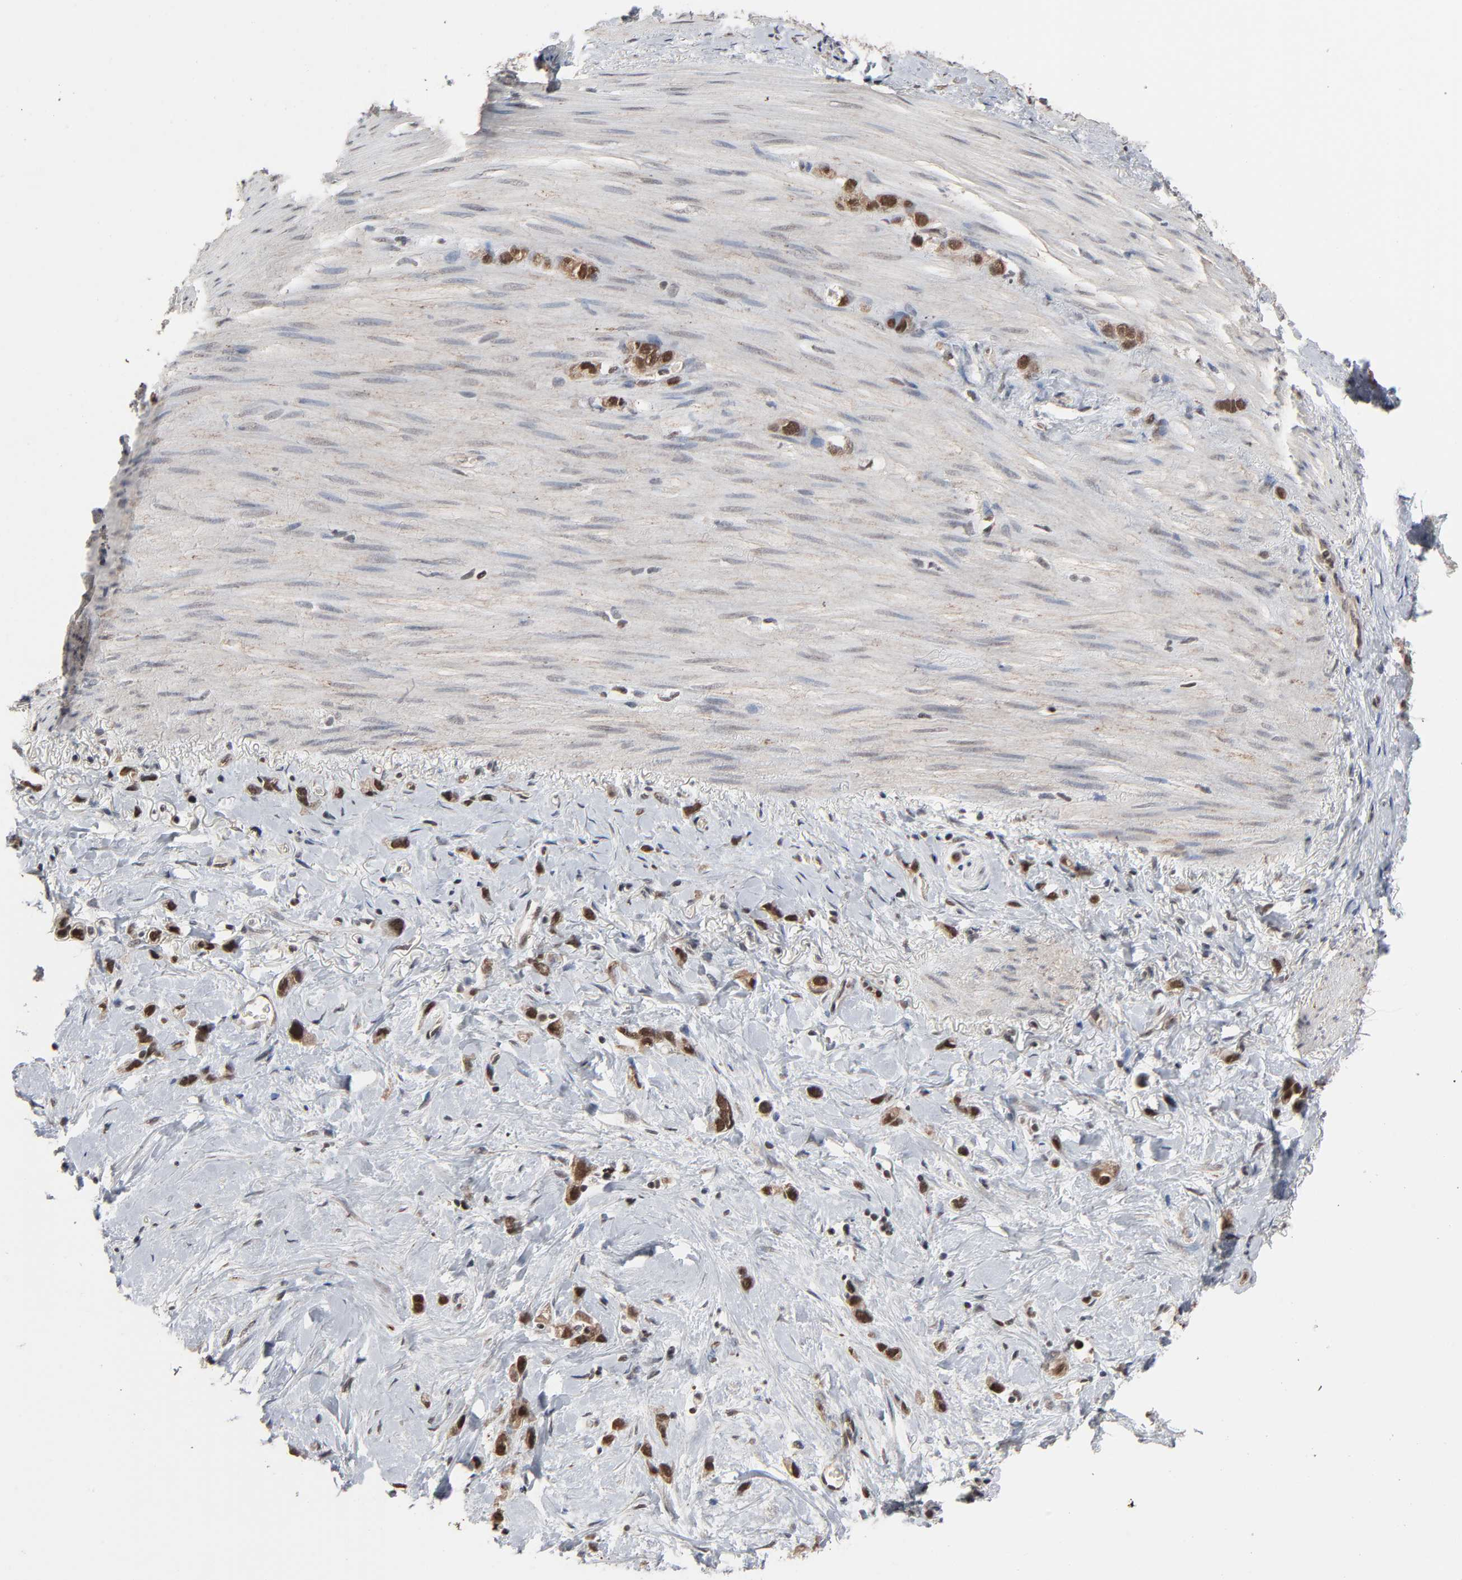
{"staining": {"intensity": "strong", "quantity": ">75%", "location": "nuclear"}, "tissue": "stomach cancer", "cell_type": "Tumor cells", "image_type": "cancer", "snomed": [{"axis": "morphology", "description": "Normal tissue, NOS"}, {"axis": "morphology", "description": "Adenocarcinoma, NOS"}, {"axis": "morphology", "description": "Adenocarcinoma, High grade"}, {"axis": "topography", "description": "Stomach, upper"}, {"axis": "topography", "description": "Stomach"}], "caption": "A brown stain highlights strong nuclear positivity of a protein in human stomach cancer (high-grade adenocarcinoma) tumor cells.", "gene": "ZNF419", "patient": {"sex": "female", "age": 65}}